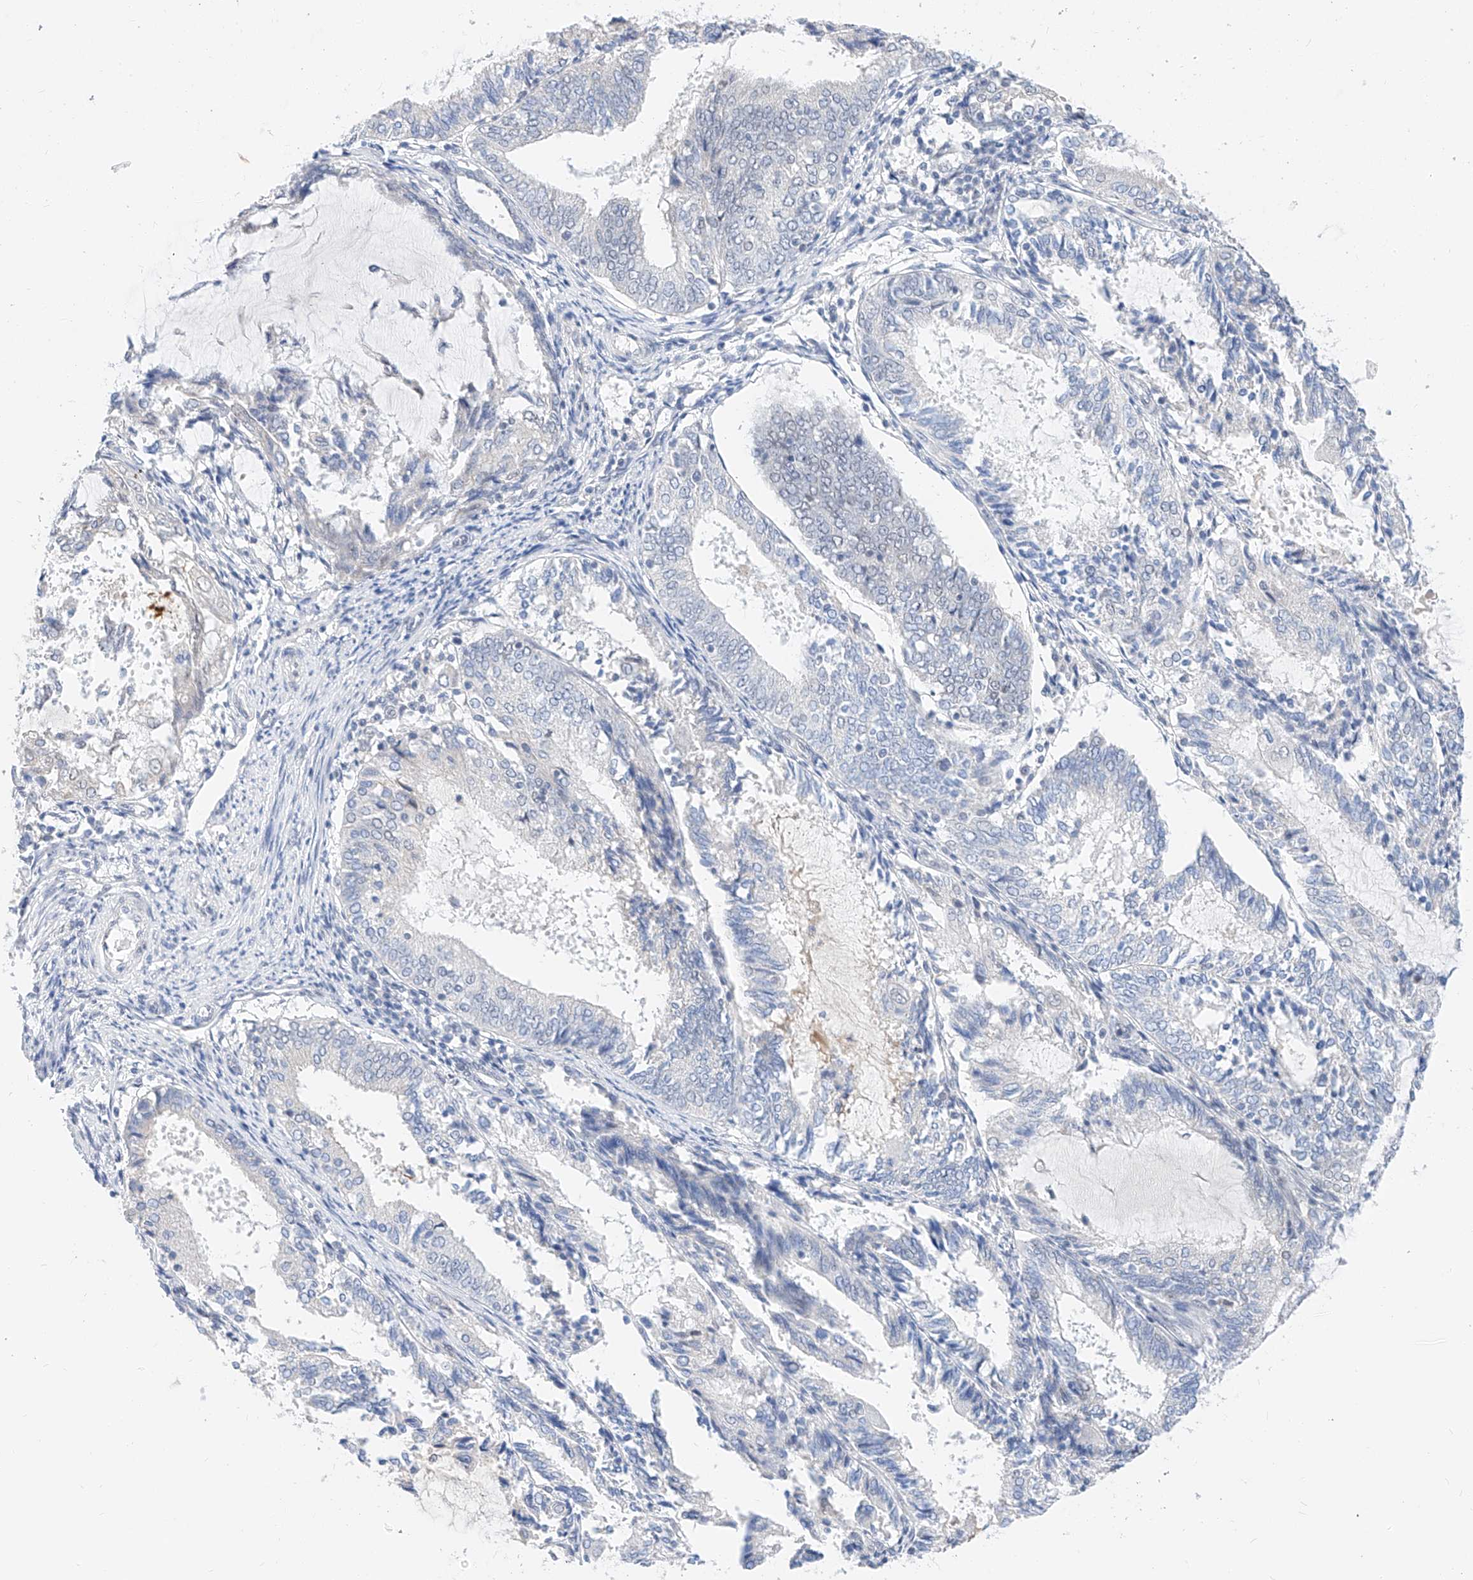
{"staining": {"intensity": "negative", "quantity": "none", "location": "none"}, "tissue": "endometrial cancer", "cell_type": "Tumor cells", "image_type": "cancer", "snomed": [{"axis": "morphology", "description": "Adenocarcinoma, NOS"}, {"axis": "topography", "description": "Endometrium"}], "caption": "Tumor cells are negative for brown protein staining in endometrial cancer (adenocarcinoma).", "gene": "KCNJ1", "patient": {"sex": "female", "age": 81}}